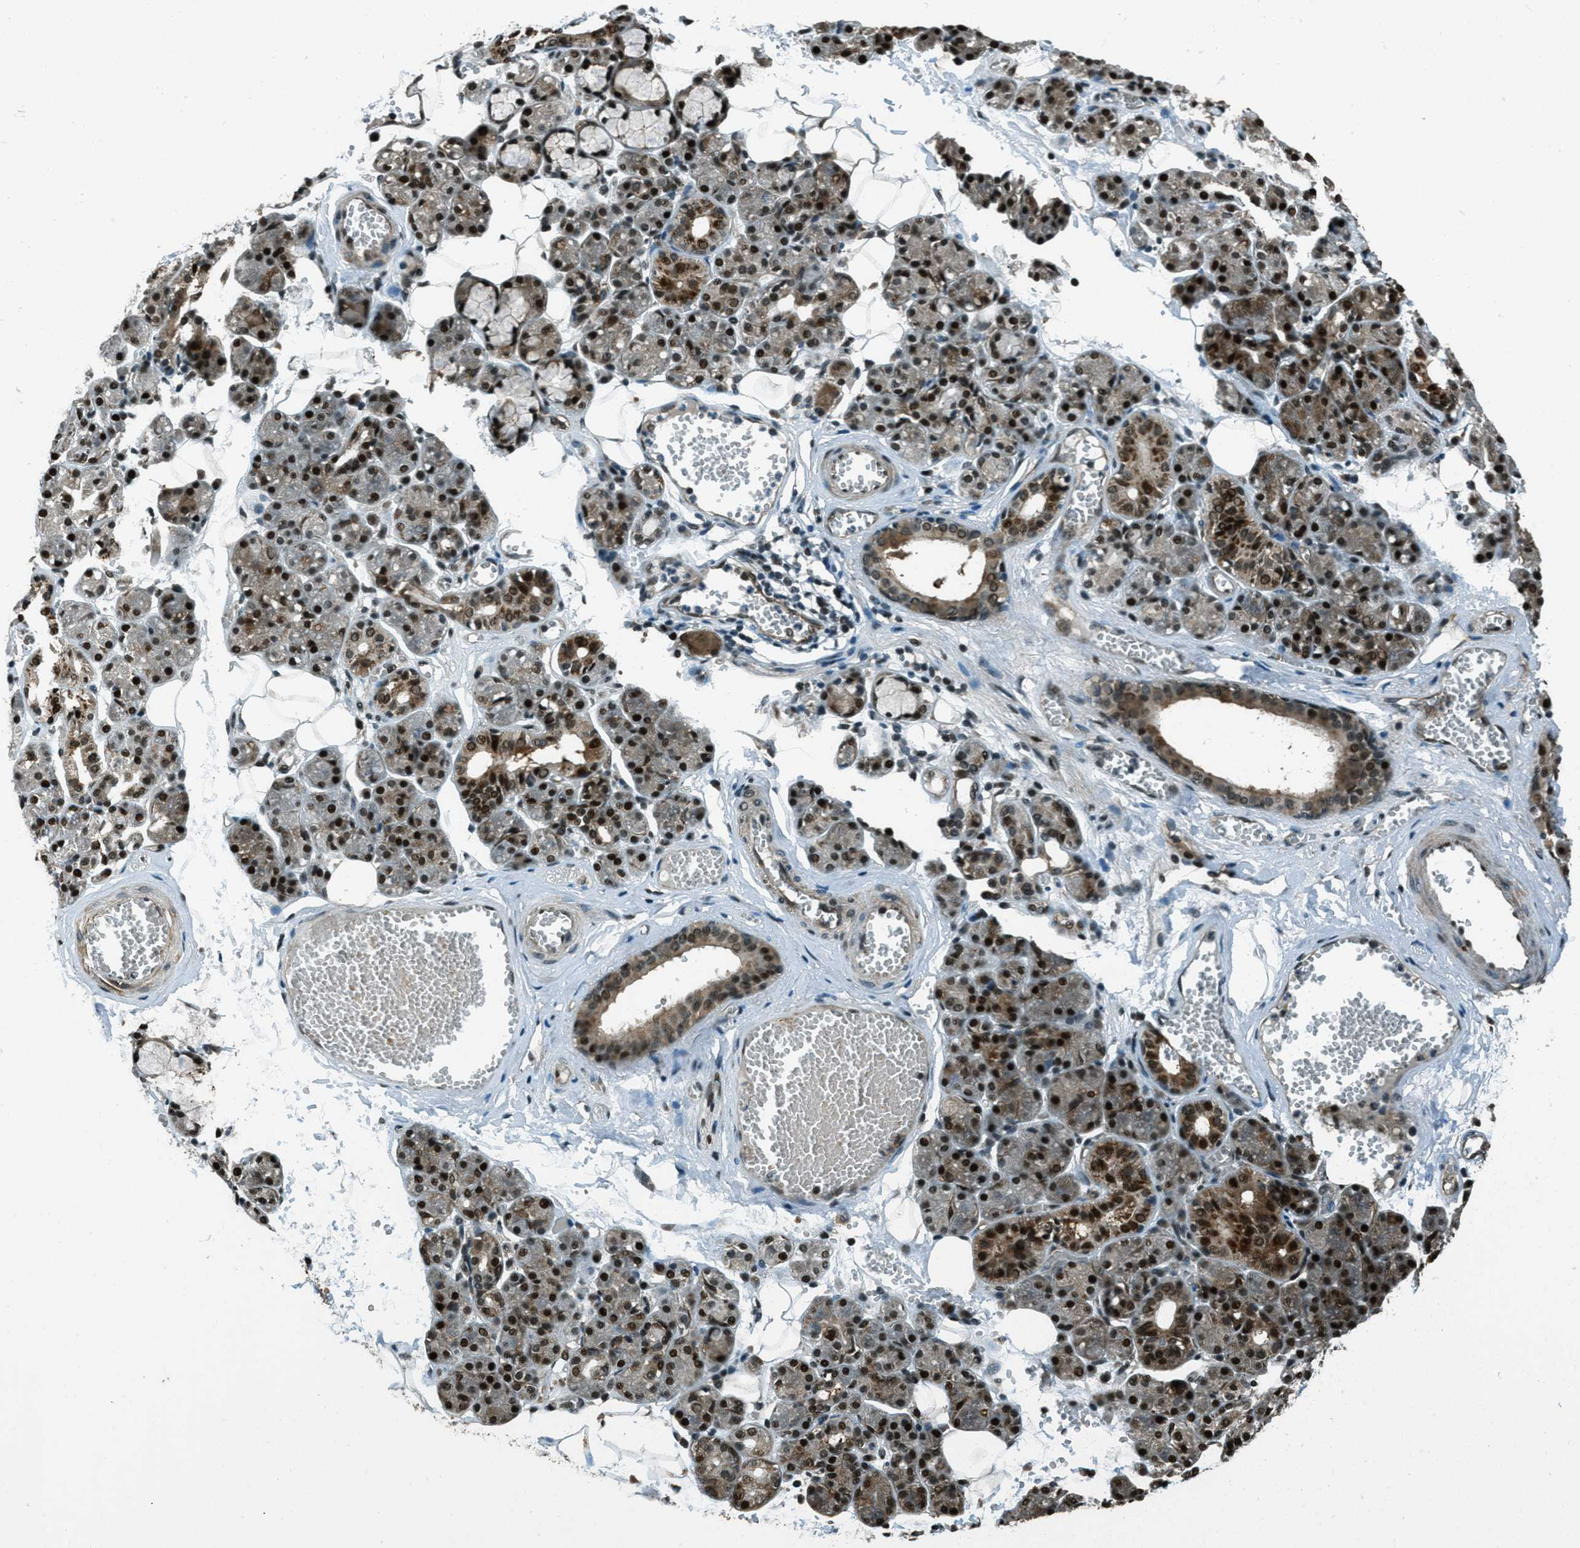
{"staining": {"intensity": "strong", "quantity": "25%-75%", "location": "cytoplasmic/membranous,nuclear"}, "tissue": "salivary gland", "cell_type": "Glandular cells", "image_type": "normal", "snomed": [{"axis": "morphology", "description": "Normal tissue, NOS"}, {"axis": "topography", "description": "Salivary gland"}], "caption": "Strong cytoplasmic/membranous,nuclear expression for a protein is seen in about 25%-75% of glandular cells of normal salivary gland using immunohistochemistry (IHC).", "gene": "TARDBP", "patient": {"sex": "male", "age": 63}}